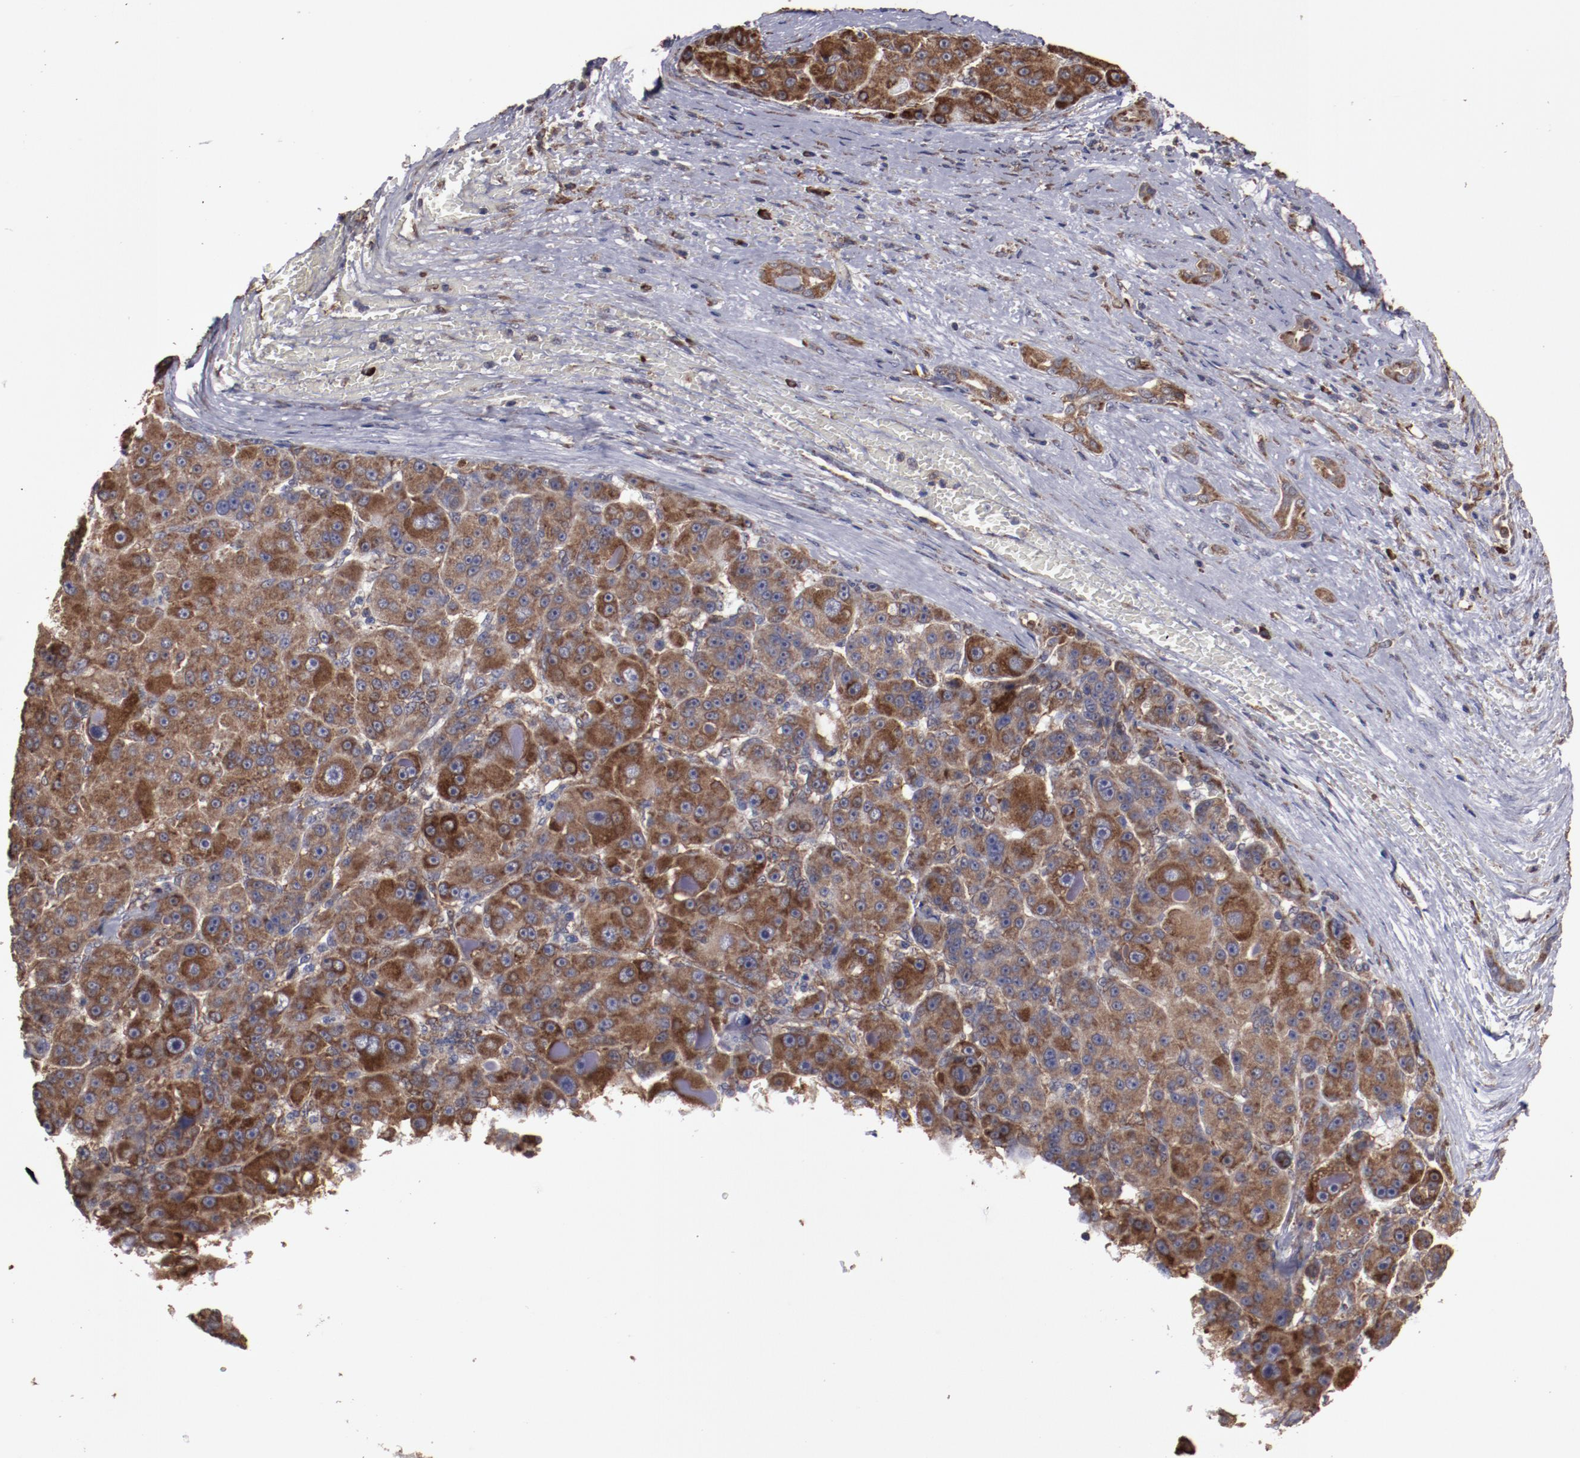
{"staining": {"intensity": "strong", "quantity": ">75%", "location": "cytoplasmic/membranous"}, "tissue": "liver cancer", "cell_type": "Tumor cells", "image_type": "cancer", "snomed": [{"axis": "morphology", "description": "Carcinoma, Hepatocellular, NOS"}, {"axis": "topography", "description": "Liver"}], "caption": "DAB immunohistochemical staining of hepatocellular carcinoma (liver) demonstrates strong cytoplasmic/membranous protein positivity in about >75% of tumor cells. The staining was performed using DAB (3,3'-diaminobenzidine) to visualize the protein expression in brown, while the nuclei were stained in blue with hematoxylin (Magnification: 20x).", "gene": "RPS4Y1", "patient": {"sex": "male", "age": 76}}